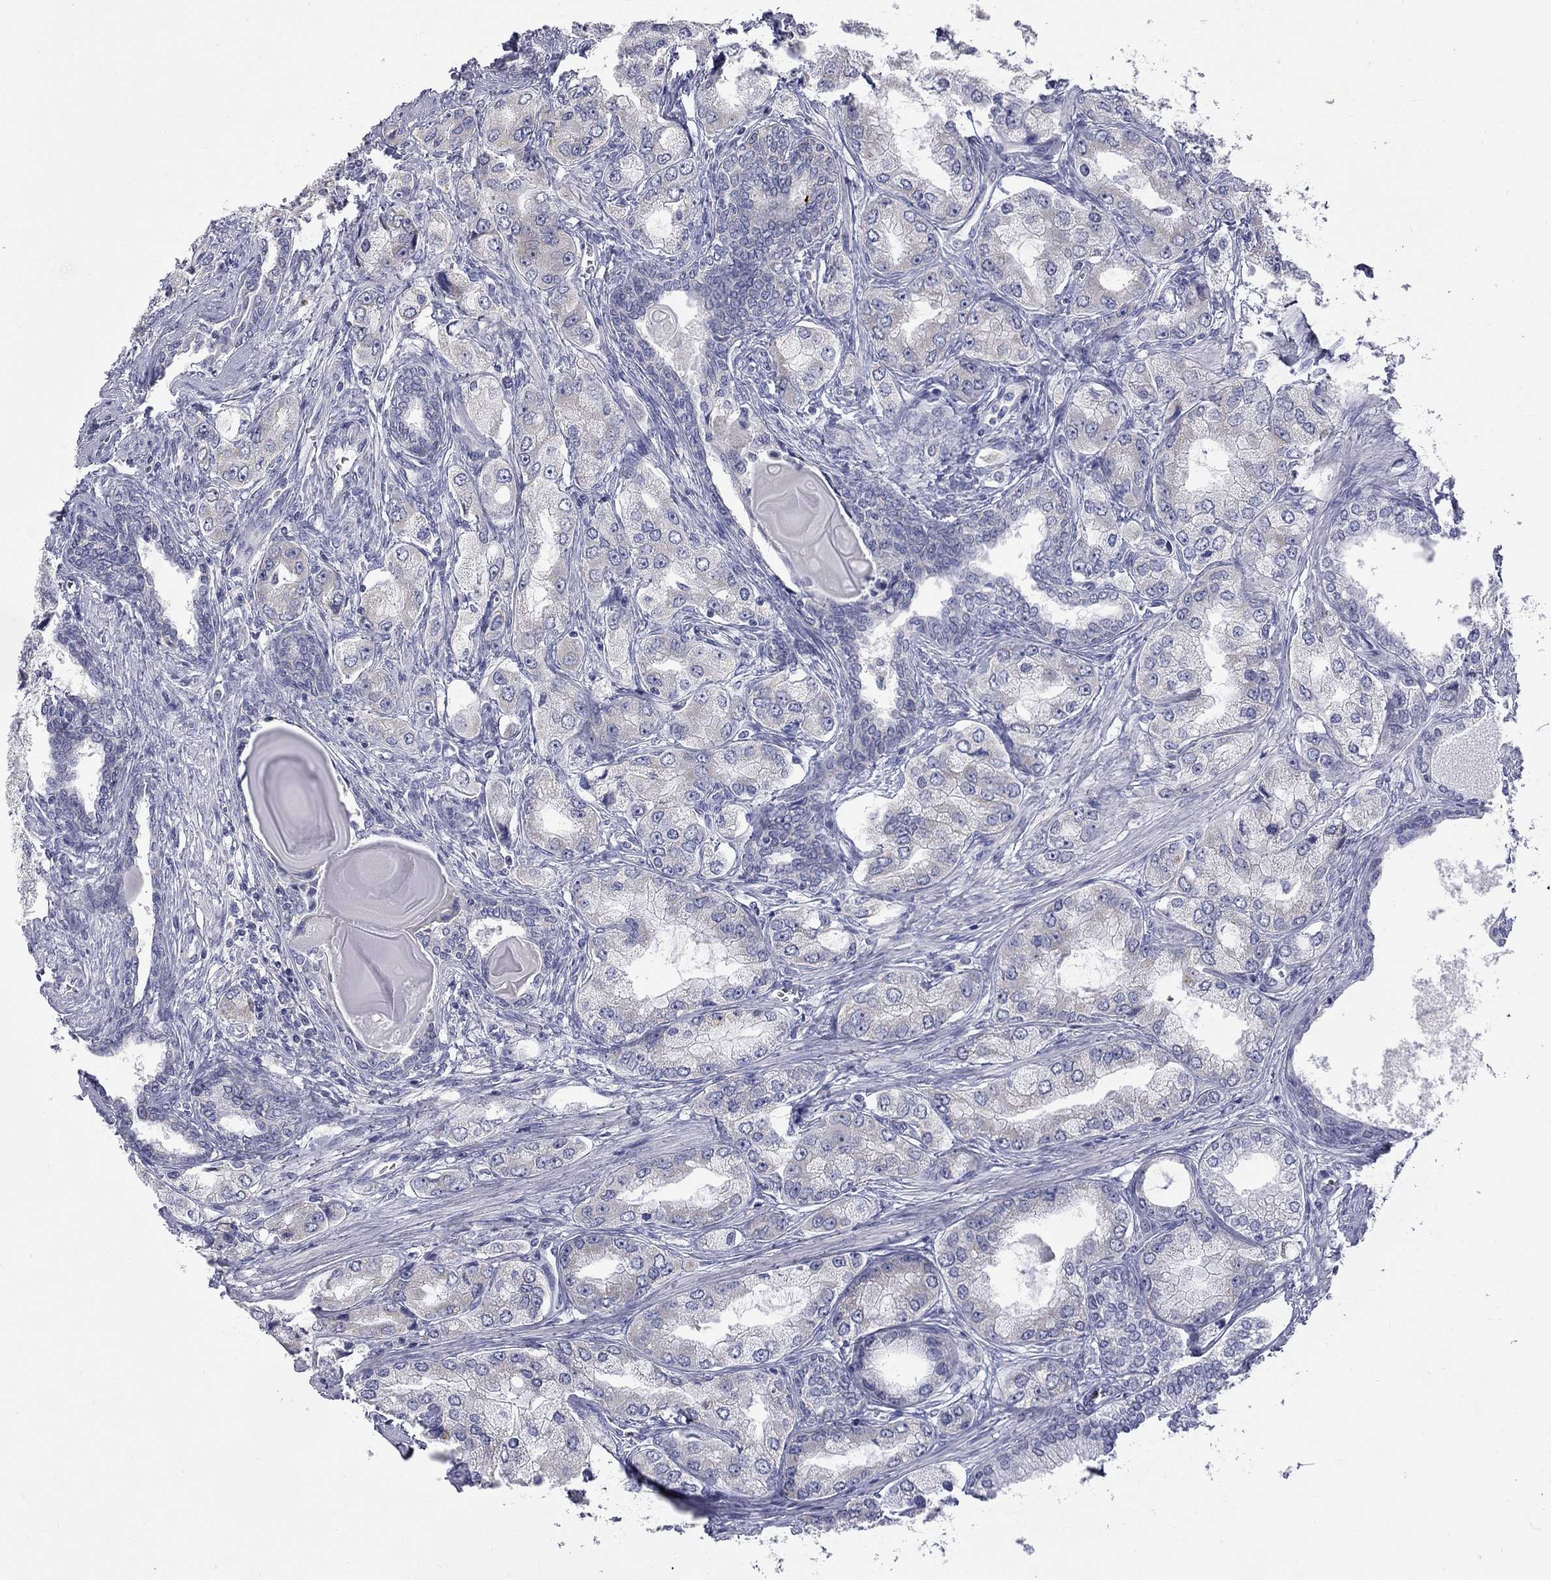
{"staining": {"intensity": "negative", "quantity": "none", "location": "none"}, "tissue": "prostate cancer", "cell_type": "Tumor cells", "image_type": "cancer", "snomed": [{"axis": "morphology", "description": "Adenocarcinoma, Low grade"}, {"axis": "topography", "description": "Prostate"}], "caption": "IHC of human prostate adenocarcinoma (low-grade) demonstrates no expression in tumor cells. (DAB immunohistochemistry, high magnification).", "gene": "ABCB4", "patient": {"sex": "male", "age": 69}}